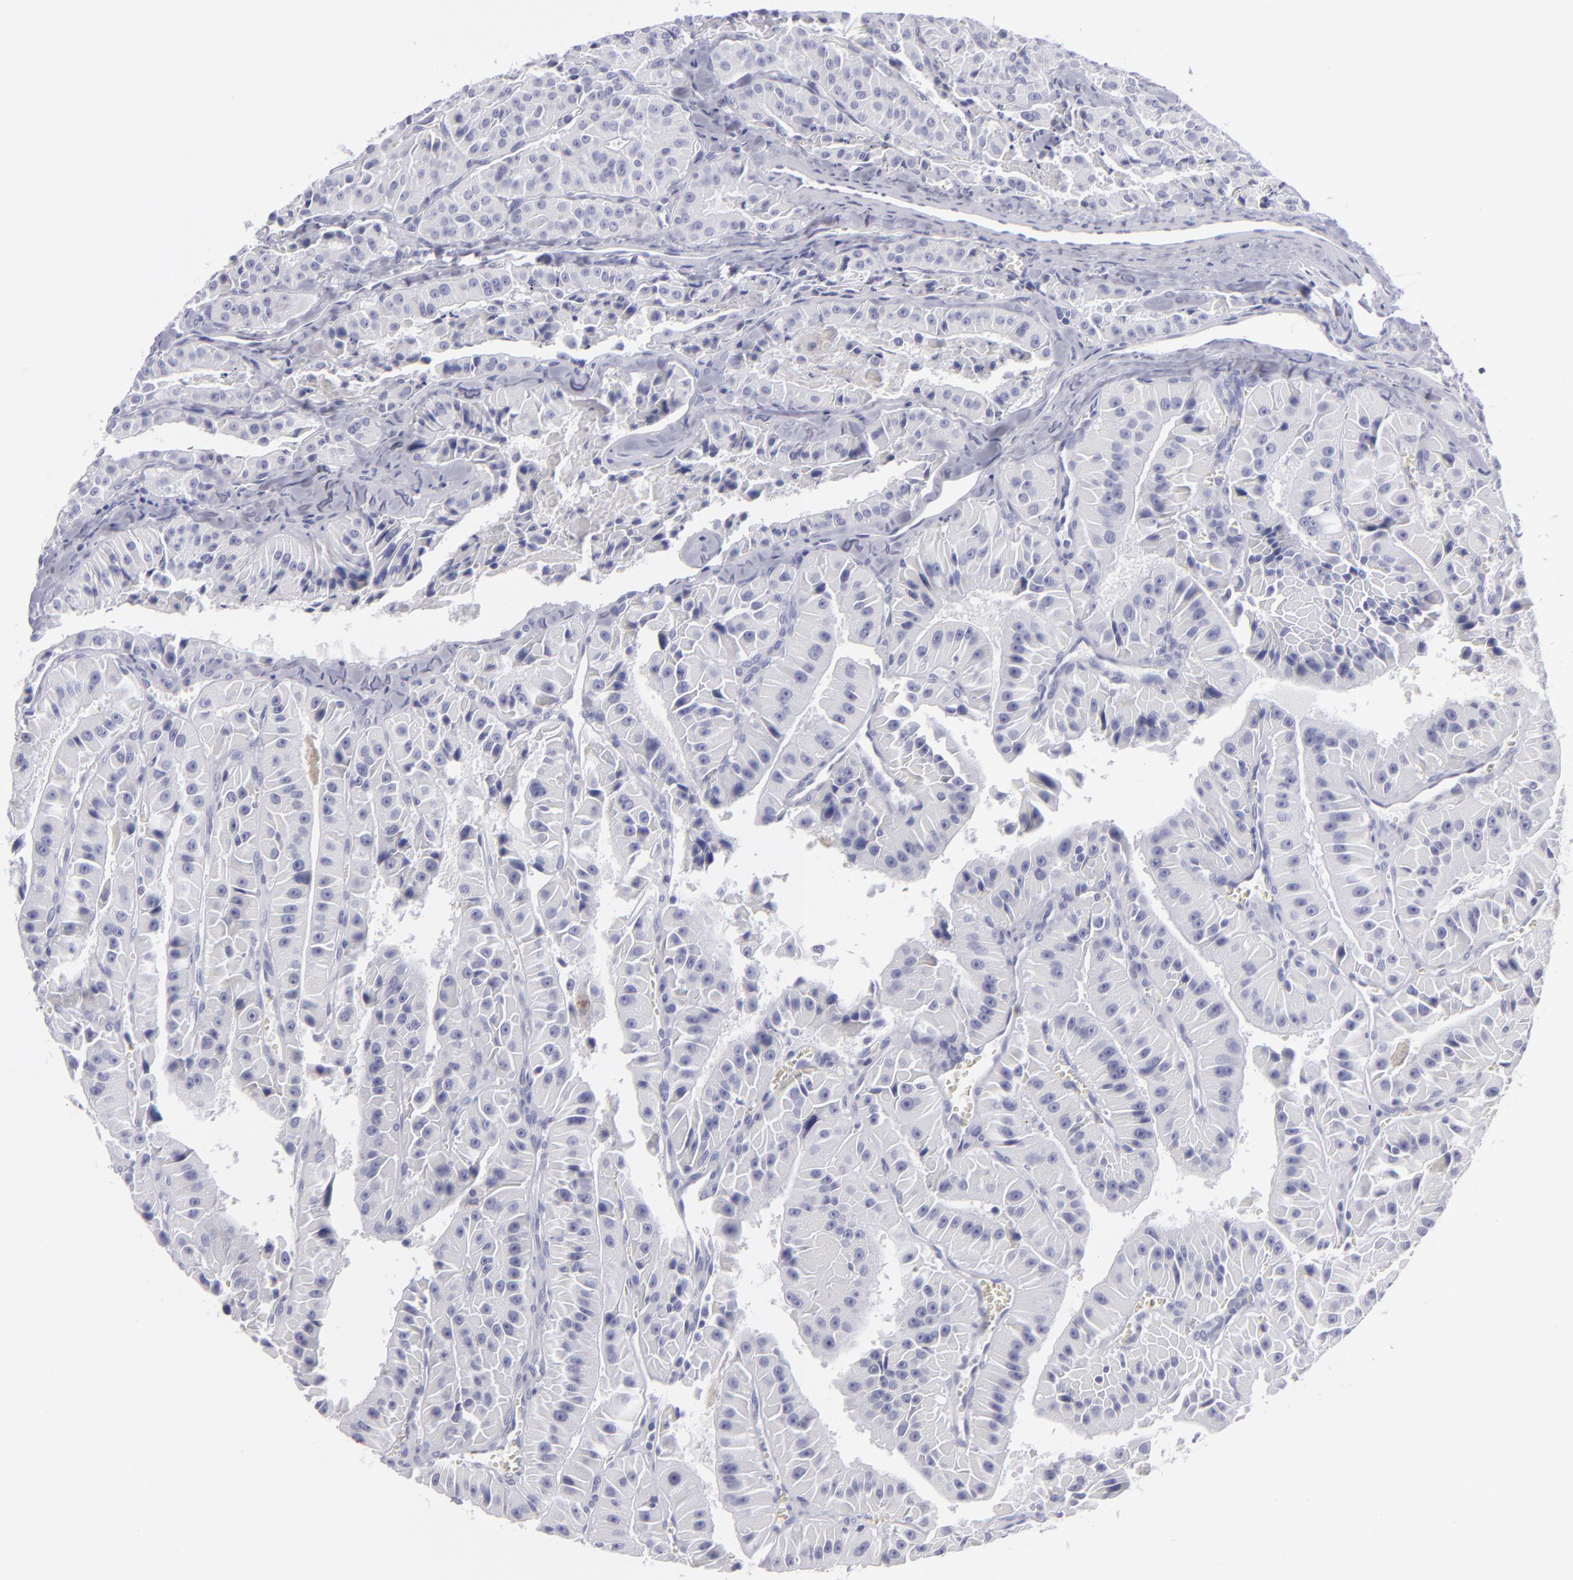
{"staining": {"intensity": "negative", "quantity": "none", "location": "none"}, "tissue": "thyroid cancer", "cell_type": "Tumor cells", "image_type": "cancer", "snomed": [{"axis": "morphology", "description": "Carcinoma, NOS"}, {"axis": "topography", "description": "Thyroid gland"}], "caption": "Immunohistochemistry of thyroid carcinoma exhibits no expression in tumor cells.", "gene": "VIL1", "patient": {"sex": "male", "age": 76}}